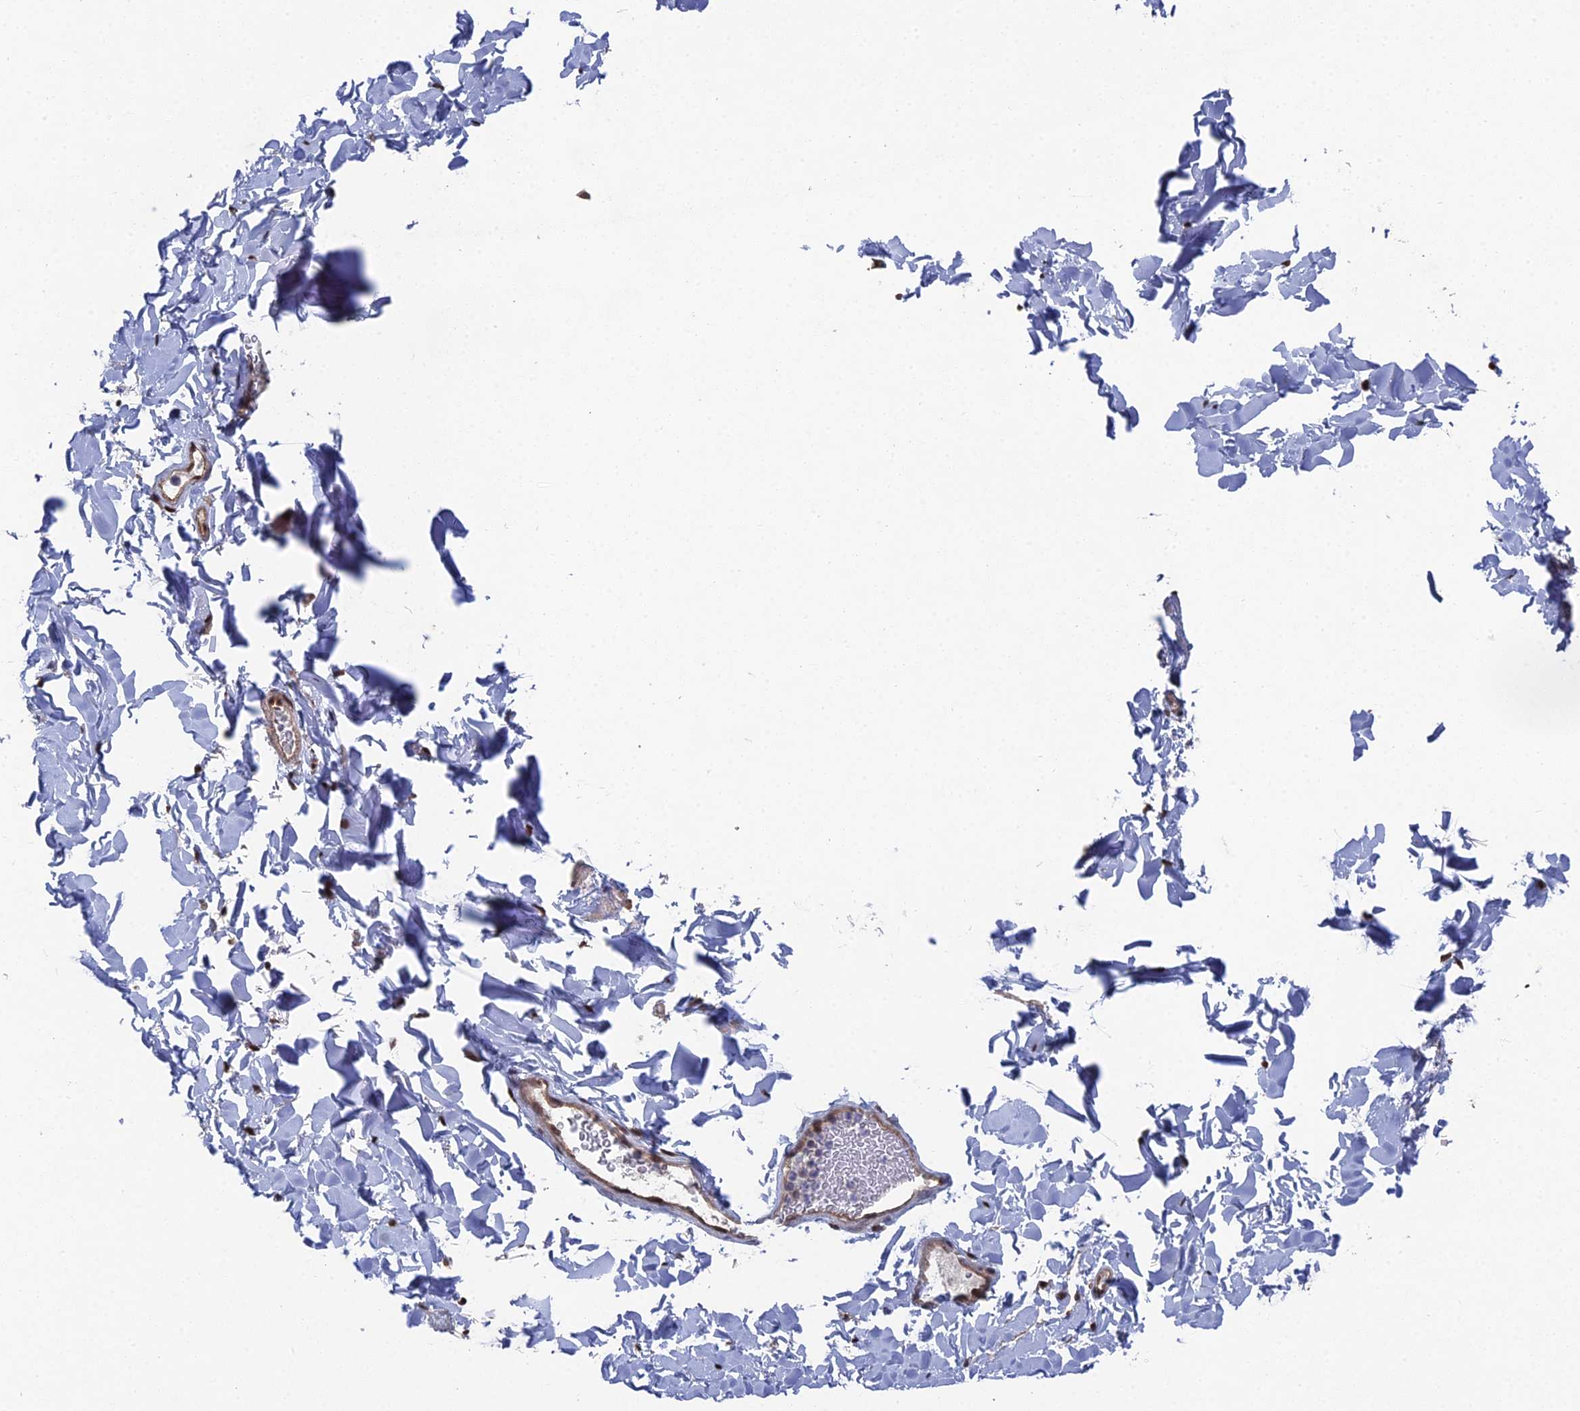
{"staining": {"intensity": "weak", "quantity": "<25%", "location": "nuclear"}, "tissue": "smooth muscle", "cell_type": "Smooth muscle cells", "image_type": "normal", "snomed": [{"axis": "morphology", "description": "Normal tissue, NOS"}, {"axis": "topography", "description": "Colon"}, {"axis": "topography", "description": "Peripheral nerve tissue"}], "caption": "Immunohistochemical staining of normal smooth muscle demonstrates no significant staining in smooth muscle cells.", "gene": "UNC5D", "patient": {"sex": "female", "age": 61}}